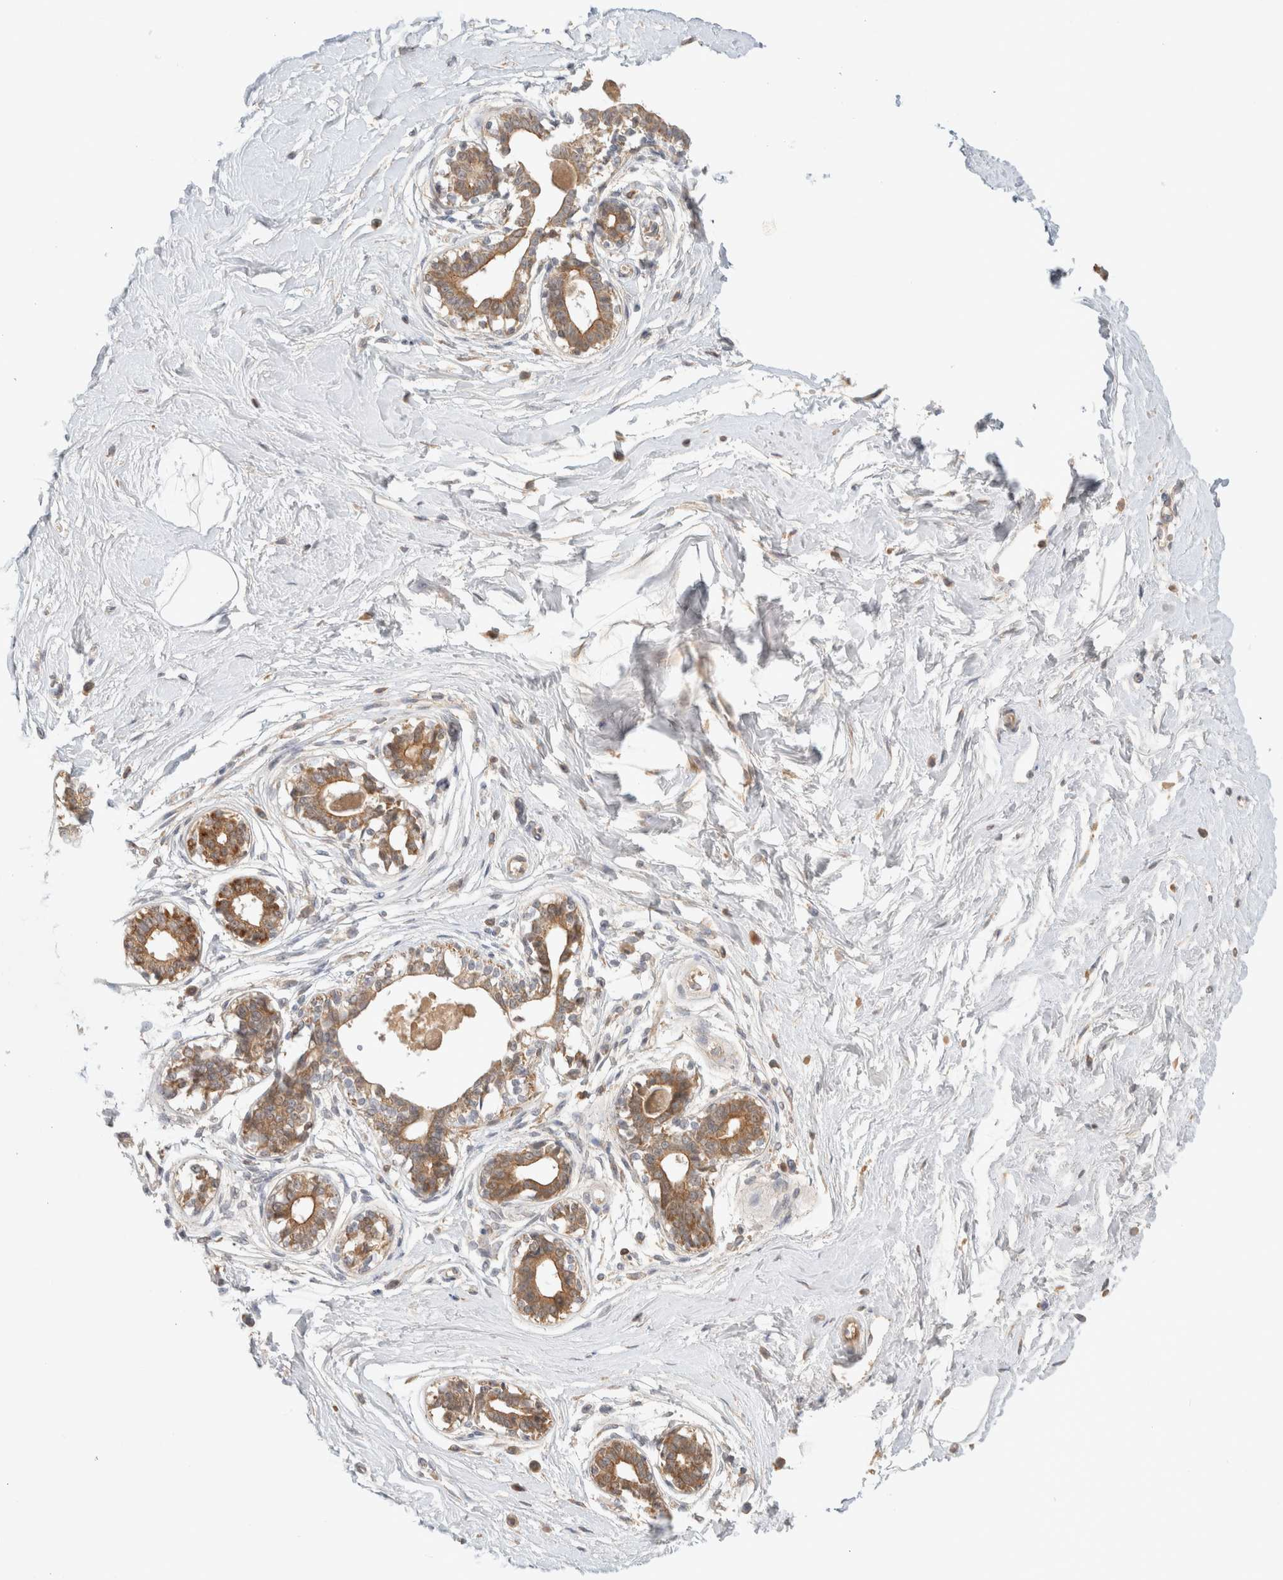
{"staining": {"intensity": "negative", "quantity": "none", "location": "none"}, "tissue": "breast", "cell_type": "Adipocytes", "image_type": "normal", "snomed": [{"axis": "morphology", "description": "Normal tissue, NOS"}, {"axis": "topography", "description": "Breast"}], "caption": "Adipocytes show no significant protein expression in unremarkable breast.", "gene": "MRM3", "patient": {"sex": "female", "age": 45}}